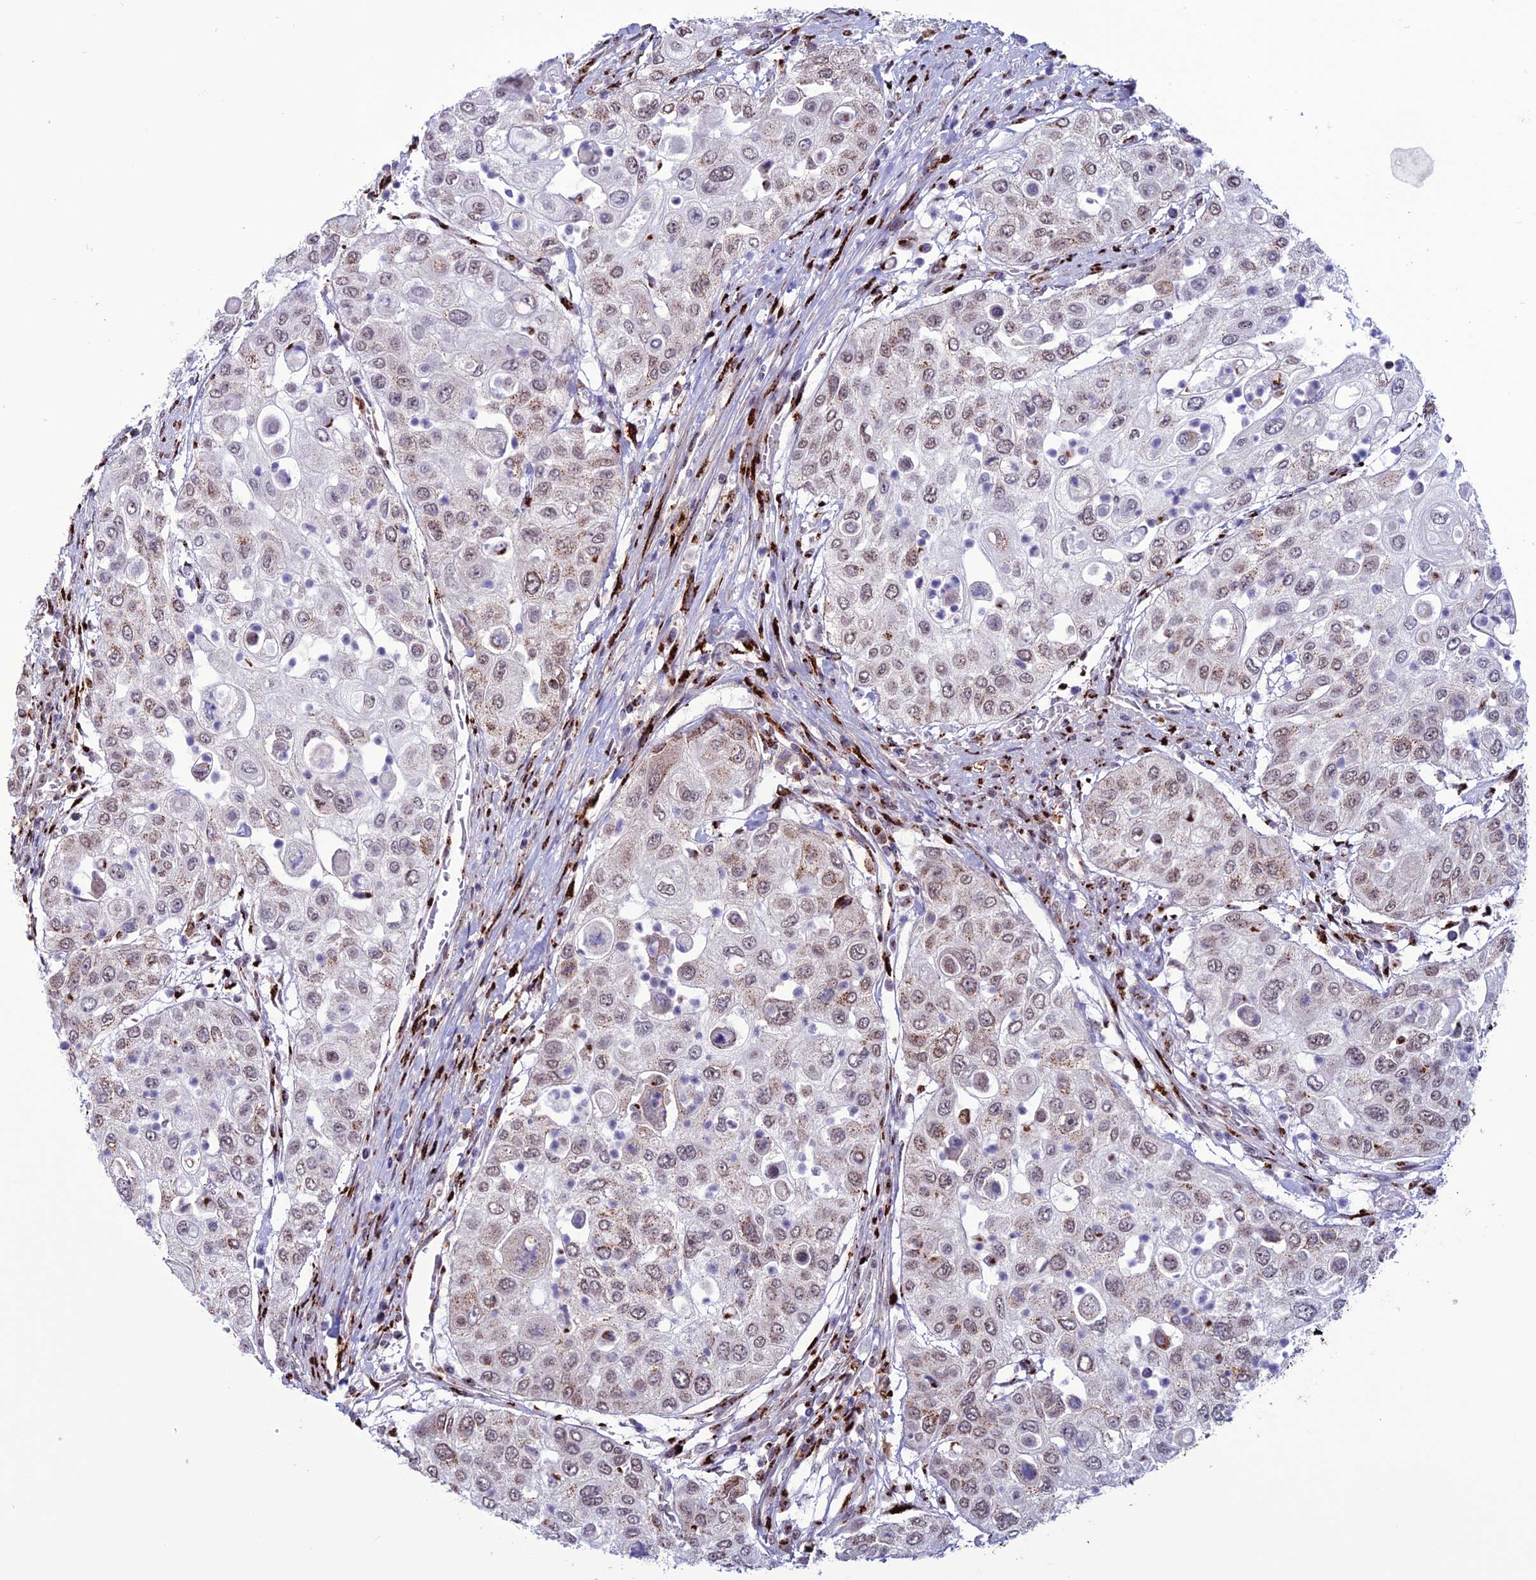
{"staining": {"intensity": "moderate", "quantity": "<25%", "location": "cytoplasmic/membranous,nuclear"}, "tissue": "urothelial cancer", "cell_type": "Tumor cells", "image_type": "cancer", "snomed": [{"axis": "morphology", "description": "Urothelial carcinoma, High grade"}, {"axis": "topography", "description": "Urinary bladder"}], "caption": "High-grade urothelial carcinoma was stained to show a protein in brown. There is low levels of moderate cytoplasmic/membranous and nuclear staining in about <25% of tumor cells.", "gene": "PLEKHA4", "patient": {"sex": "female", "age": 79}}